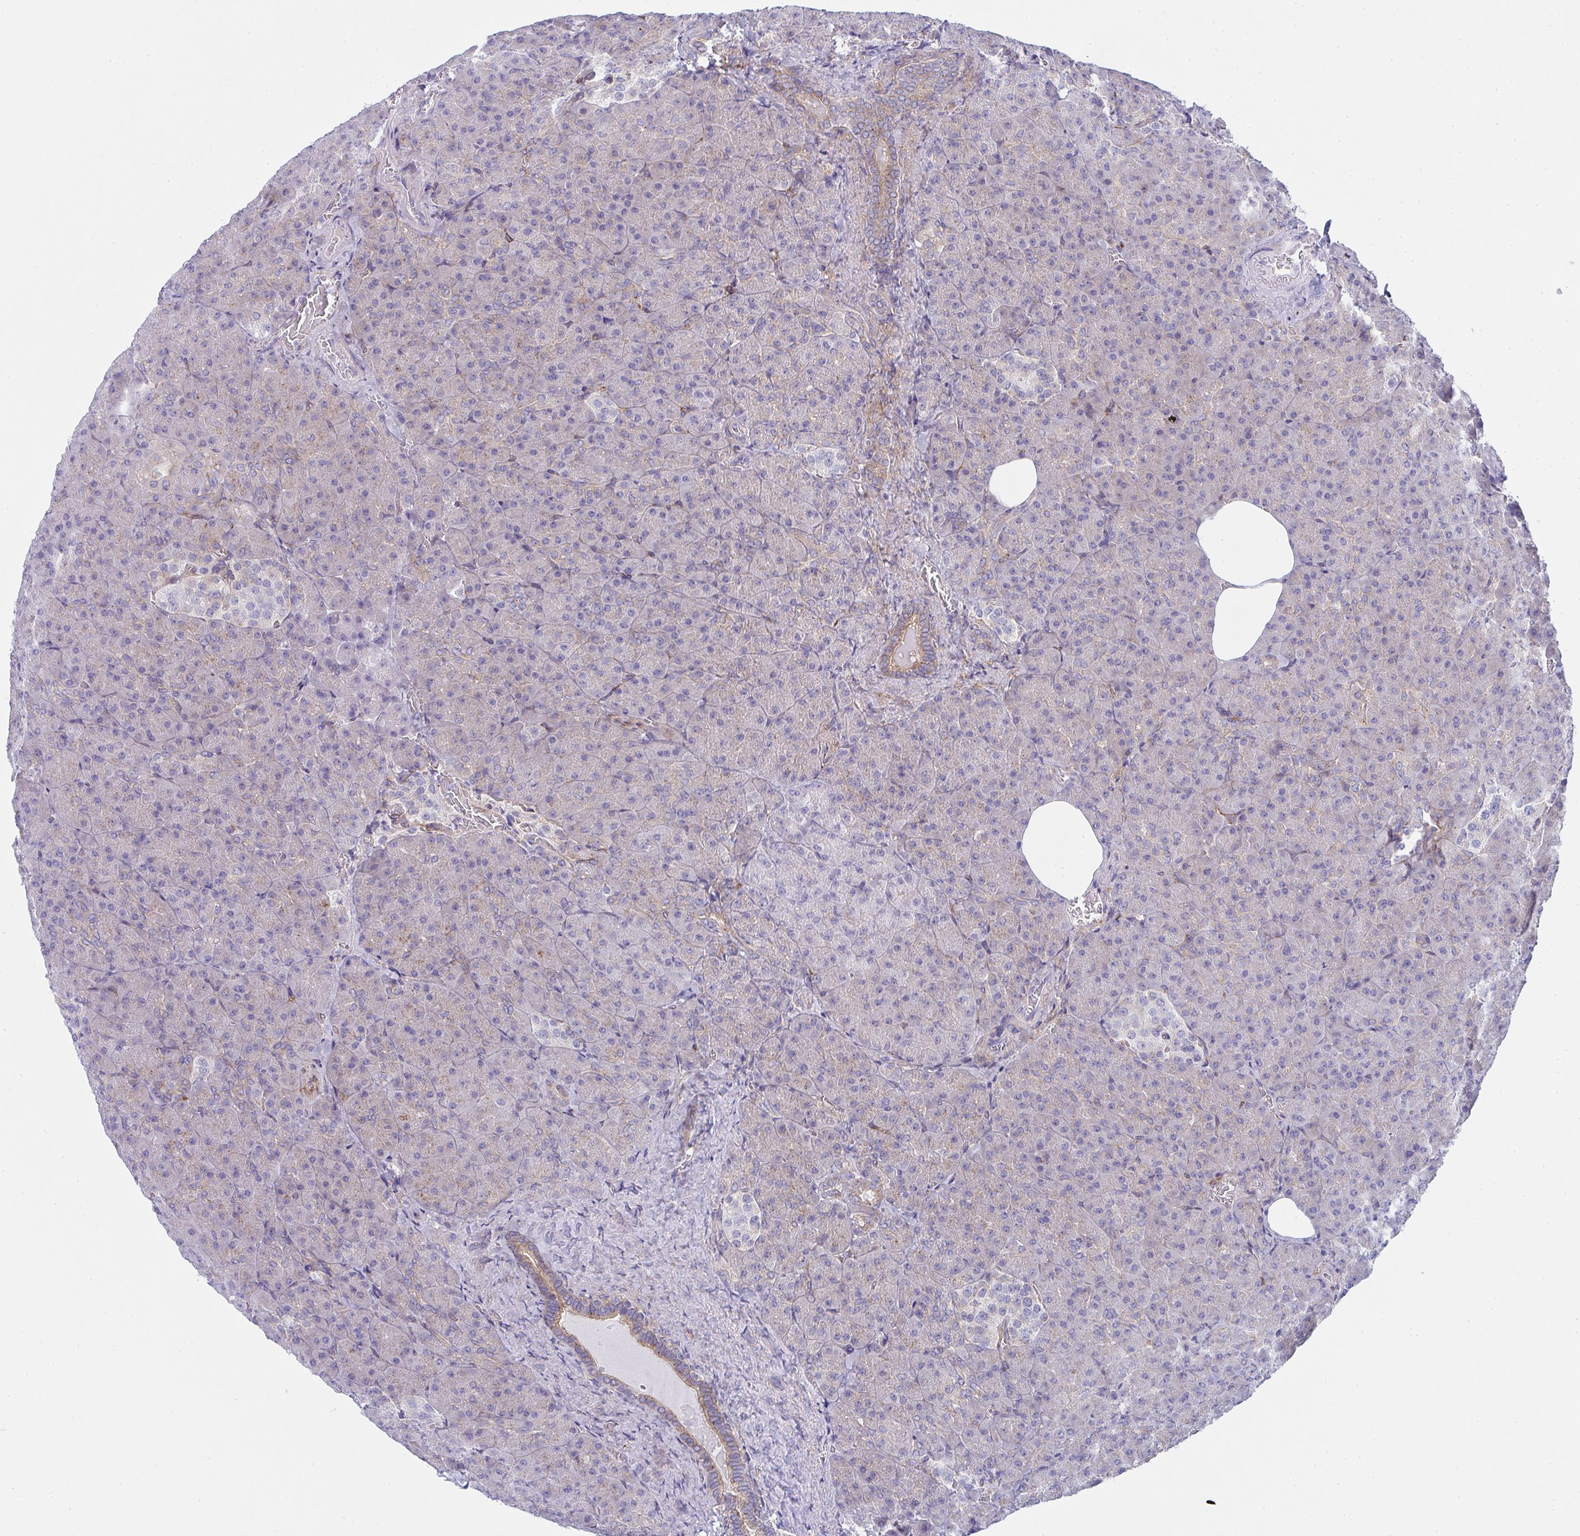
{"staining": {"intensity": "moderate", "quantity": "<25%", "location": "cytoplasmic/membranous"}, "tissue": "pancreas", "cell_type": "Exocrine glandular cells", "image_type": "normal", "snomed": [{"axis": "morphology", "description": "Normal tissue, NOS"}, {"axis": "topography", "description": "Pancreas"}], "caption": "Immunohistochemical staining of benign human pancreas demonstrates <25% levels of moderate cytoplasmic/membranous protein positivity in about <25% of exocrine glandular cells. (brown staining indicates protein expression, while blue staining denotes nuclei).", "gene": "GAB1", "patient": {"sex": "female", "age": 74}}